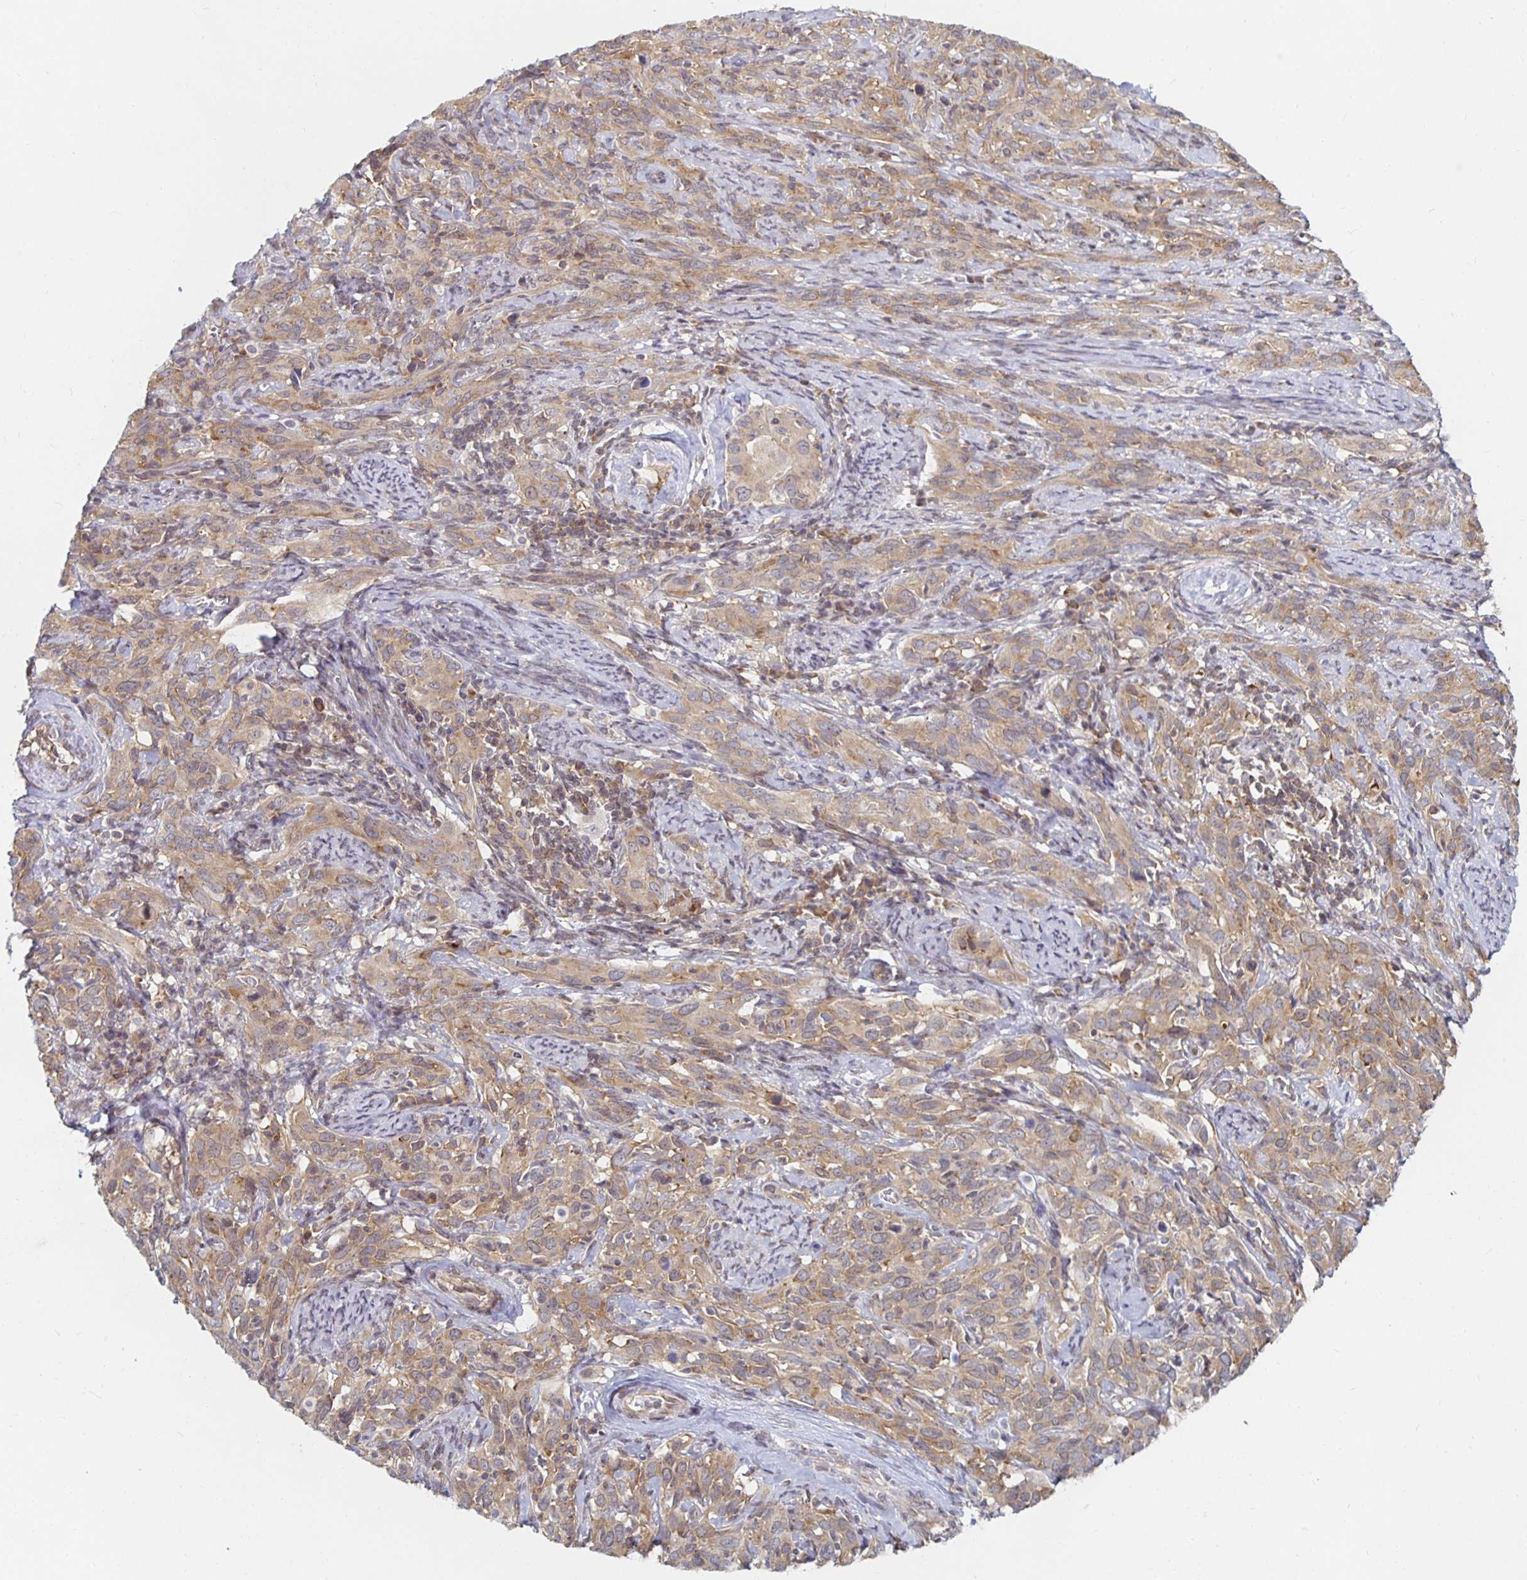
{"staining": {"intensity": "weak", "quantity": ">75%", "location": "cytoplasmic/membranous"}, "tissue": "cervical cancer", "cell_type": "Tumor cells", "image_type": "cancer", "snomed": [{"axis": "morphology", "description": "Normal tissue, NOS"}, {"axis": "morphology", "description": "Squamous cell carcinoma, NOS"}, {"axis": "topography", "description": "Cervix"}], "caption": "Brown immunohistochemical staining in human squamous cell carcinoma (cervical) shows weak cytoplasmic/membranous expression in approximately >75% of tumor cells. The protein of interest is shown in brown color, while the nuclei are stained blue.", "gene": "PDAP1", "patient": {"sex": "female", "age": 51}}